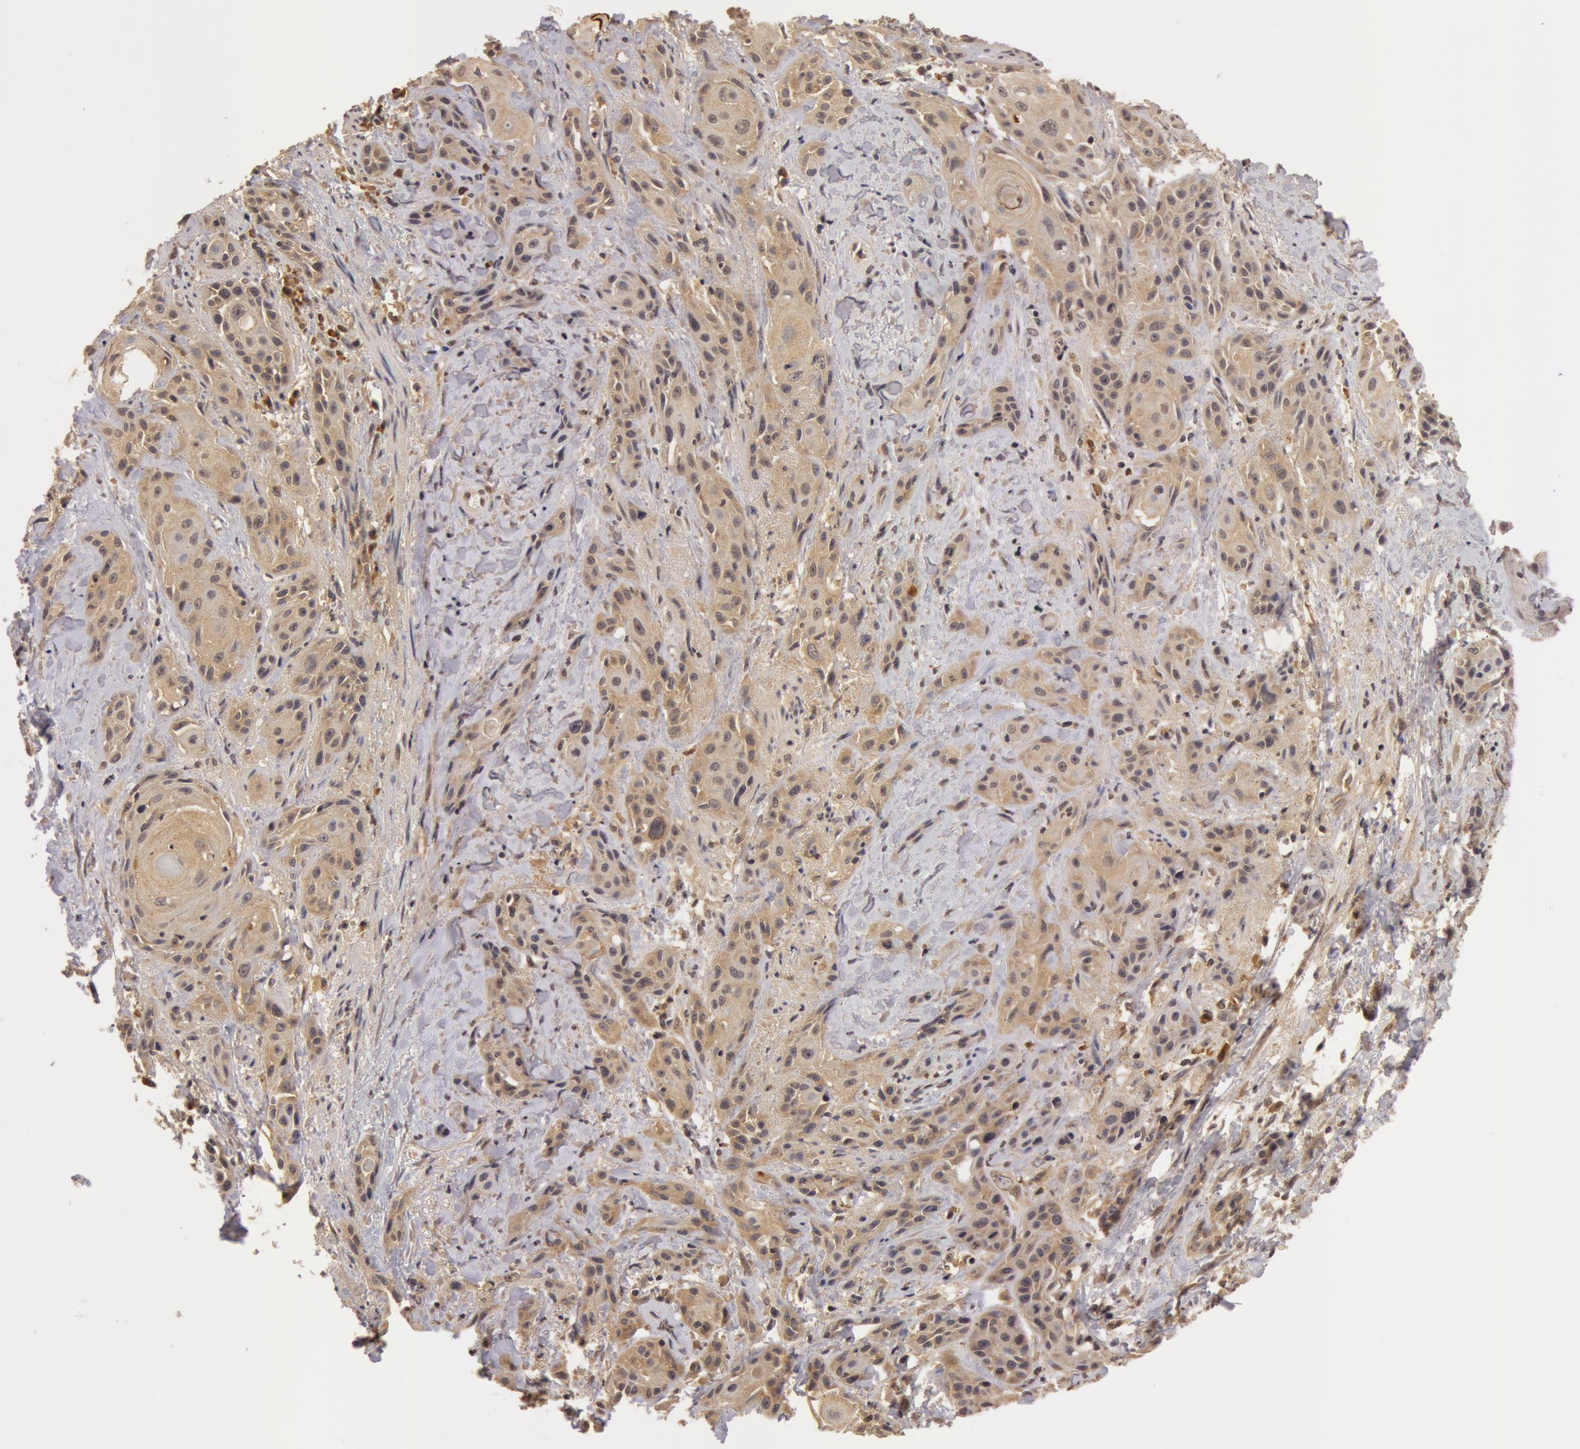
{"staining": {"intensity": "weak", "quantity": ">75%", "location": "cytoplasmic/membranous"}, "tissue": "skin cancer", "cell_type": "Tumor cells", "image_type": "cancer", "snomed": [{"axis": "morphology", "description": "Squamous cell carcinoma, NOS"}, {"axis": "topography", "description": "Skin"}, {"axis": "topography", "description": "Anal"}], "caption": "Immunohistochemical staining of skin cancer (squamous cell carcinoma) displays low levels of weak cytoplasmic/membranous protein positivity in about >75% of tumor cells. (DAB IHC with brightfield microscopy, high magnification).", "gene": "BCHE", "patient": {"sex": "male", "age": 64}}